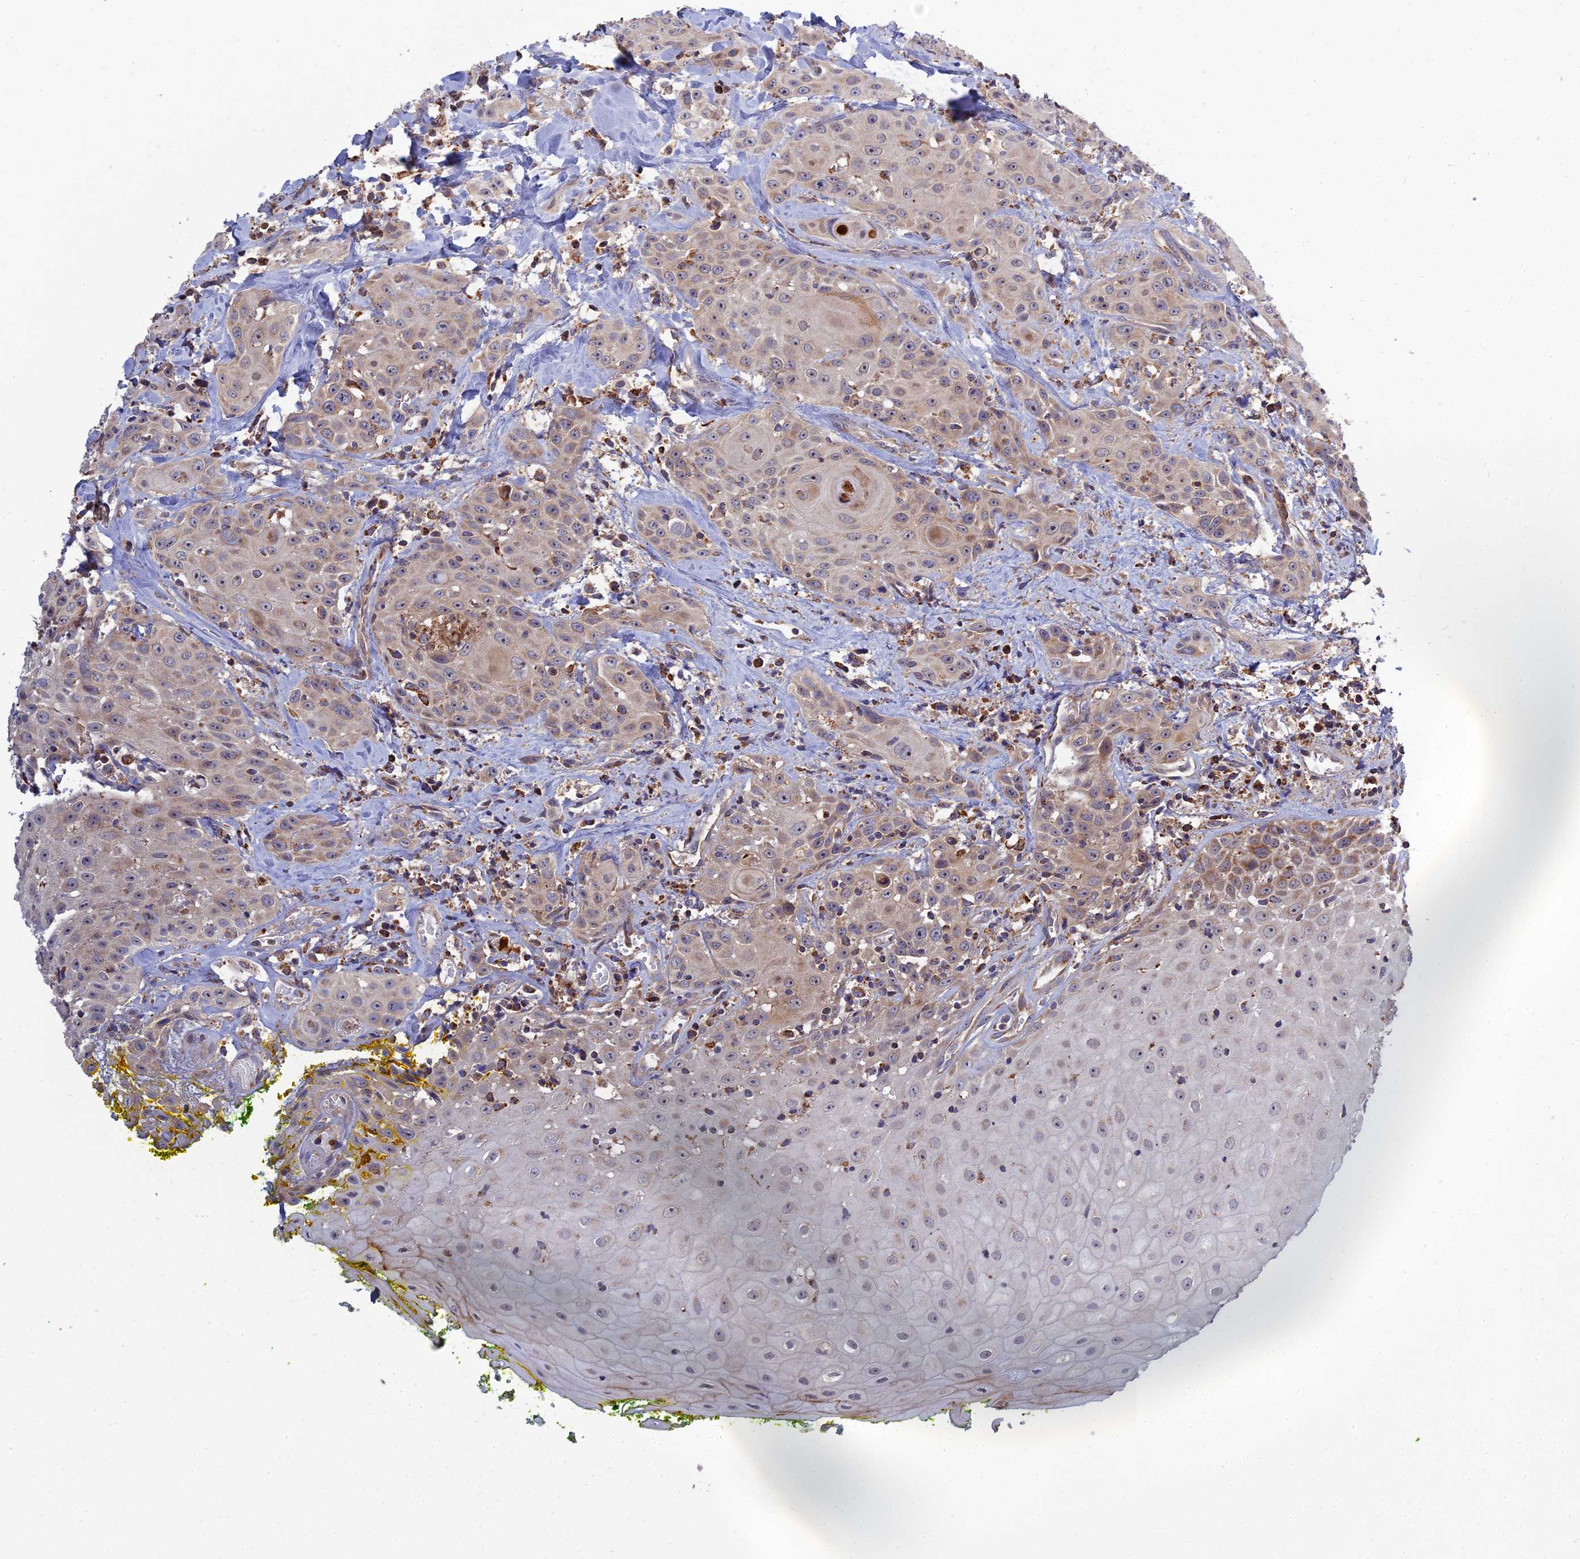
{"staining": {"intensity": "weak", "quantity": "25%-75%", "location": "cytoplasmic/membranous"}, "tissue": "head and neck cancer", "cell_type": "Tumor cells", "image_type": "cancer", "snomed": [{"axis": "morphology", "description": "Squamous cell carcinoma, NOS"}, {"axis": "topography", "description": "Oral tissue"}, {"axis": "topography", "description": "Head-Neck"}], "caption": "Immunohistochemistry histopathology image of head and neck squamous cell carcinoma stained for a protein (brown), which demonstrates low levels of weak cytoplasmic/membranous staining in about 25%-75% of tumor cells.", "gene": "RIC8B", "patient": {"sex": "female", "age": 82}}